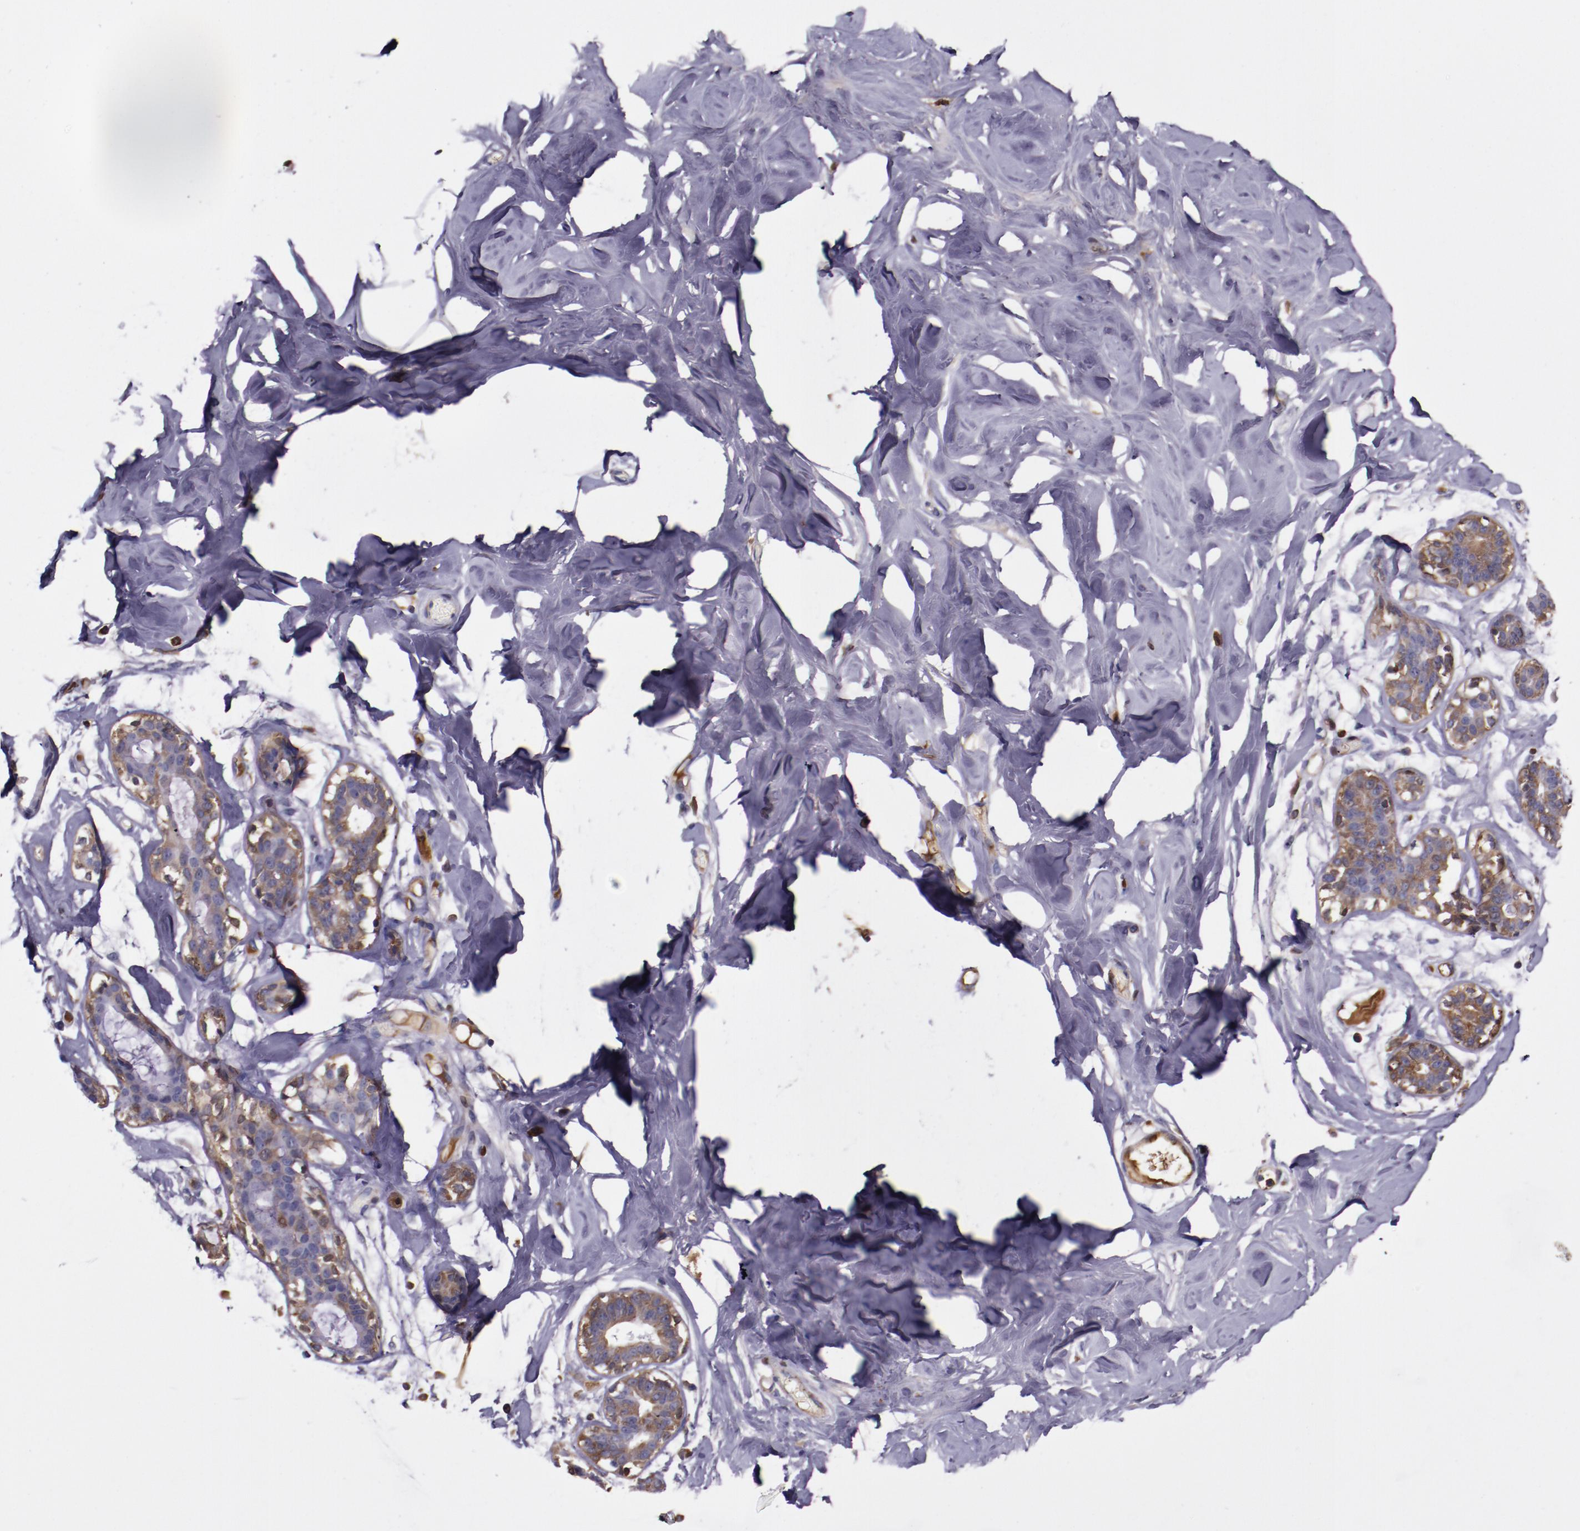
{"staining": {"intensity": "negative", "quantity": "none", "location": "none"}, "tissue": "breast", "cell_type": "Adipocytes", "image_type": "normal", "snomed": [{"axis": "morphology", "description": "Normal tissue, NOS"}, {"axis": "topography", "description": "Breast"}, {"axis": "topography", "description": "Soft tissue"}], "caption": "Immunohistochemistry (IHC) histopathology image of unremarkable human breast stained for a protein (brown), which demonstrates no positivity in adipocytes.", "gene": "APOH", "patient": {"sex": "female", "age": 25}}